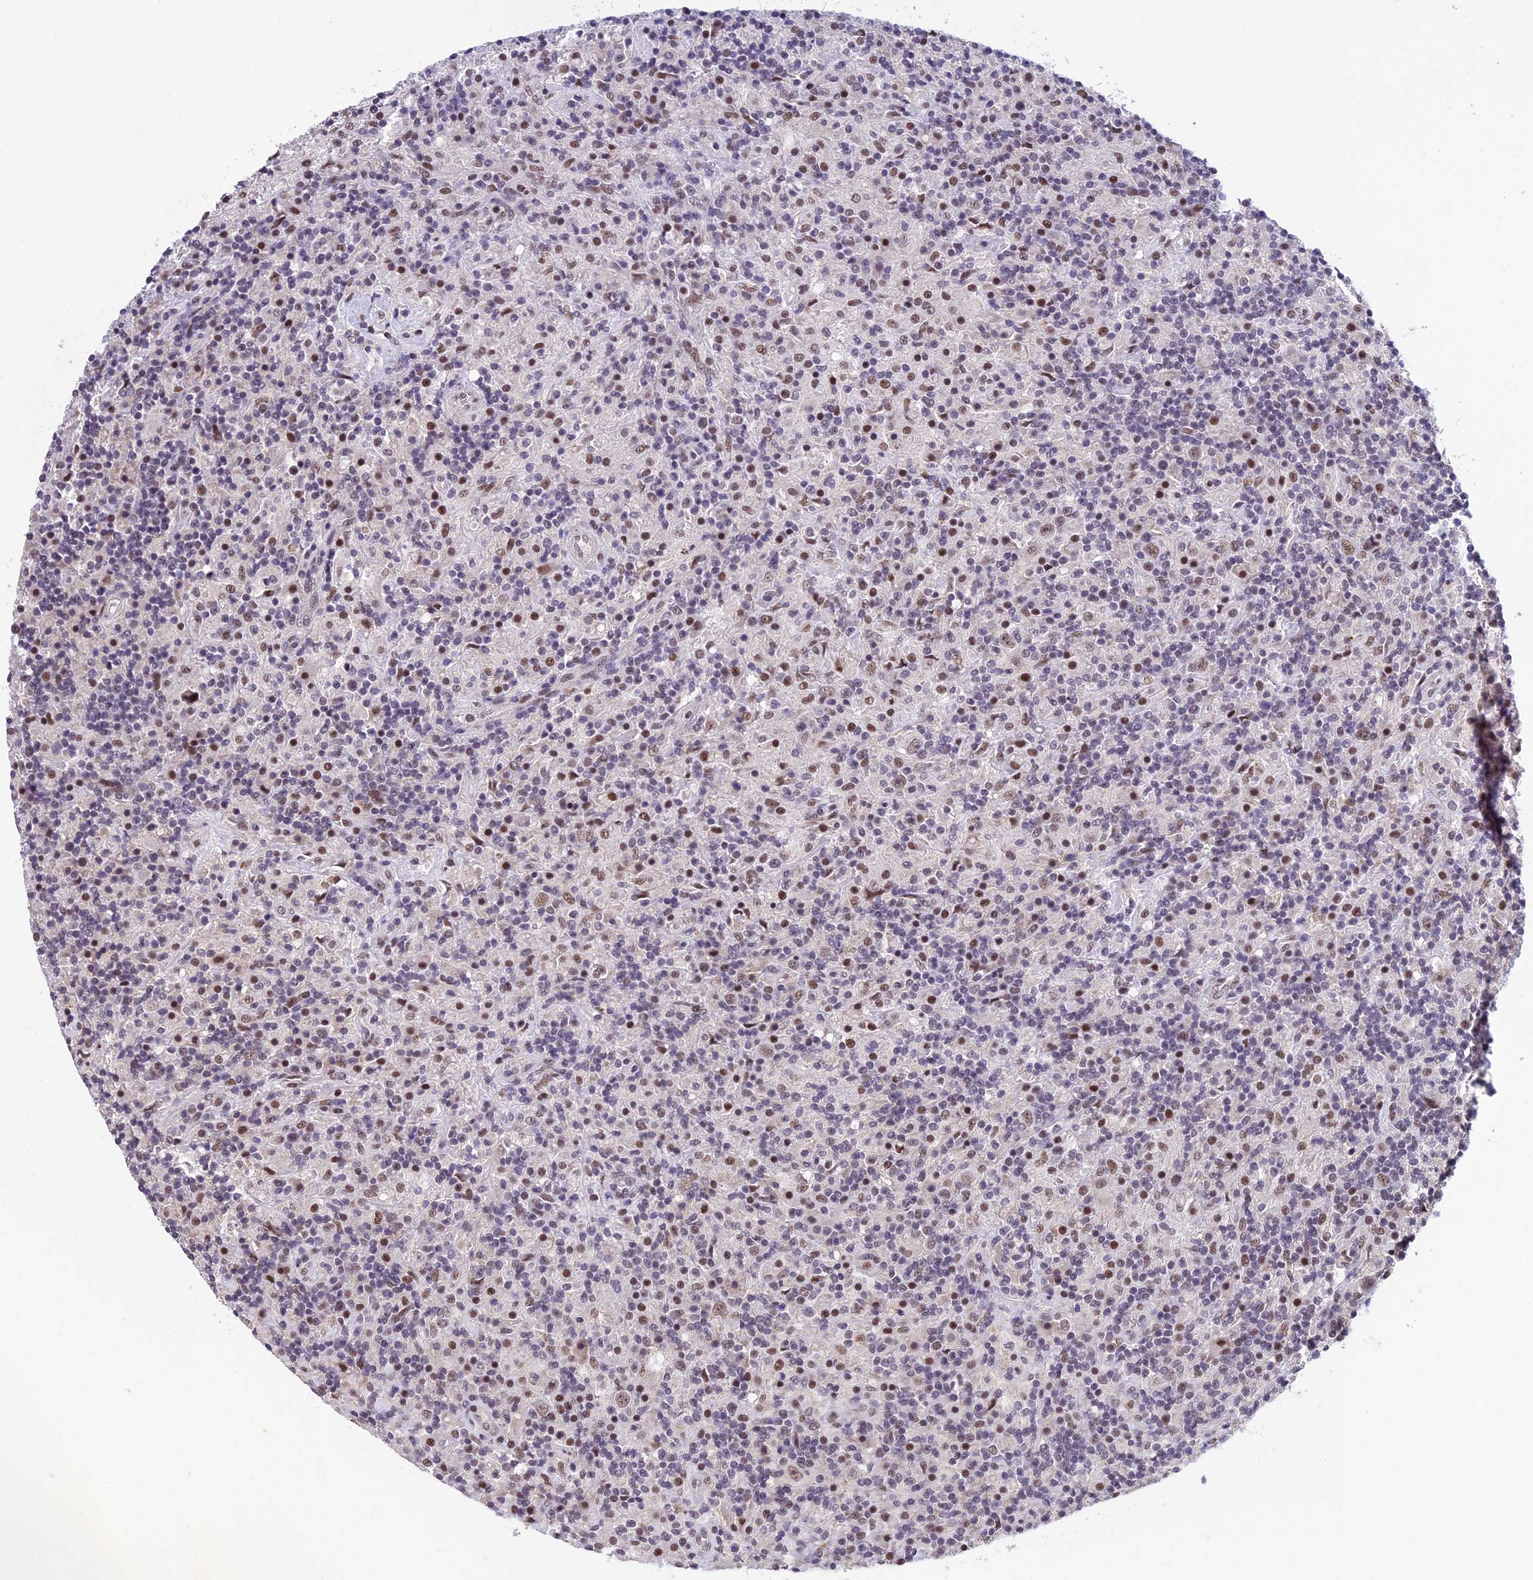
{"staining": {"intensity": "weak", "quantity": ">75%", "location": "nuclear"}, "tissue": "lymphoma", "cell_type": "Tumor cells", "image_type": "cancer", "snomed": [{"axis": "morphology", "description": "Hodgkin's disease, NOS"}, {"axis": "topography", "description": "Lymph node"}], "caption": "Protein analysis of lymphoma tissue shows weak nuclear expression in about >75% of tumor cells.", "gene": "RNF40", "patient": {"sex": "male", "age": 70}}